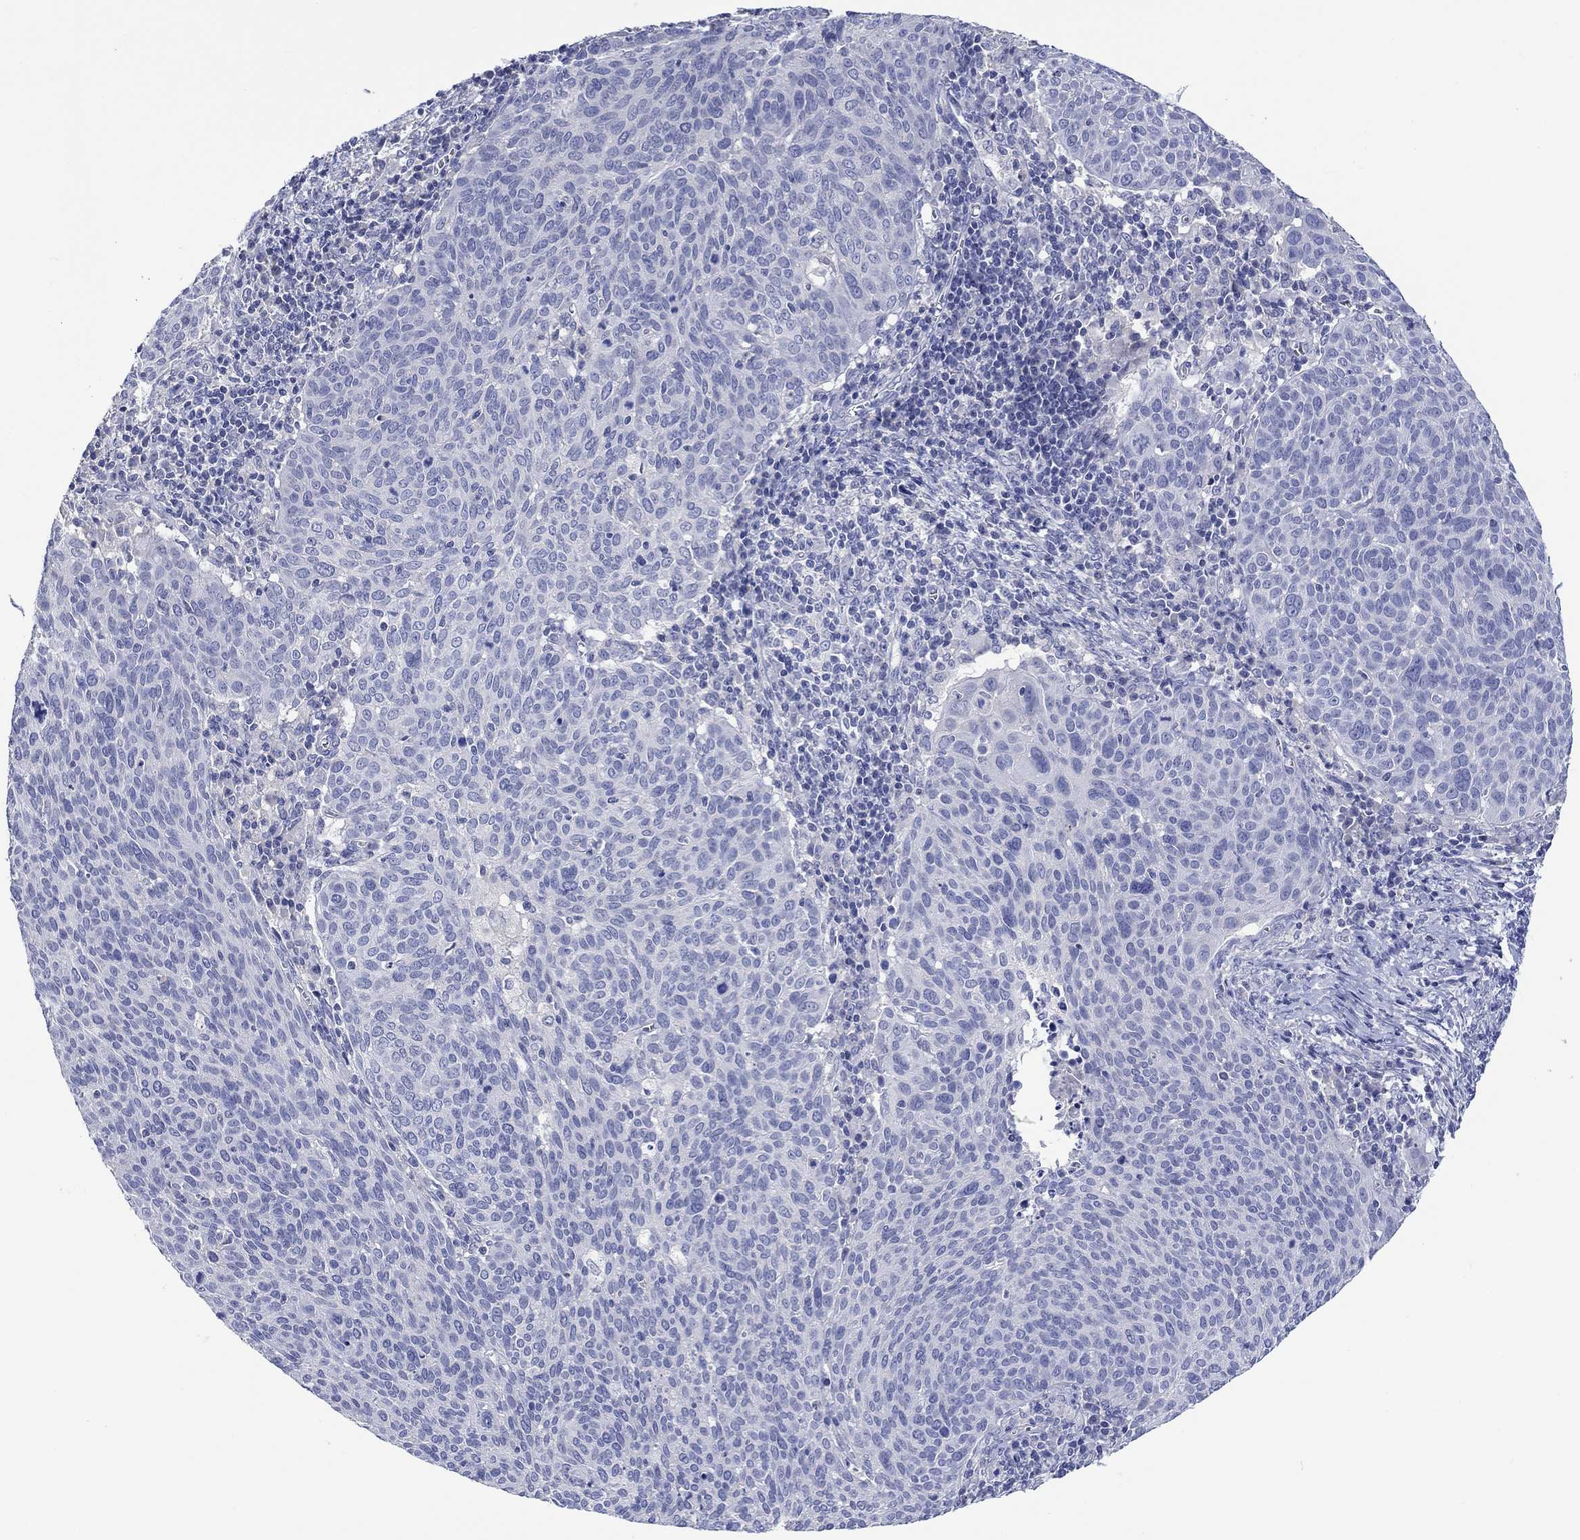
{"staining": {"intensity": "negative", "quantity": "none", "location": "none"}, "tissue": "cervical cancer", "cell_type": "Tumor cells", "image_type": "cancer", "snomed": [{"axis": "morphology", "description": "Squamous cell carcinoma, NOS"}, {"axis": "topography", "description": "Cervix"}], "caption": "High power microscopy photomicrograph of an IHC histopathology image of squamous cell carcinoma (cervical), revealing no significant staining in tumor cells. Brightfield microscopy of immunohistochemistry (IHC) stained with DAB (brown) and hematoxylin (blue), captured at high magnification.", "gene": "TOMM20L", "patient": {"sex": "female", "age": 39}}